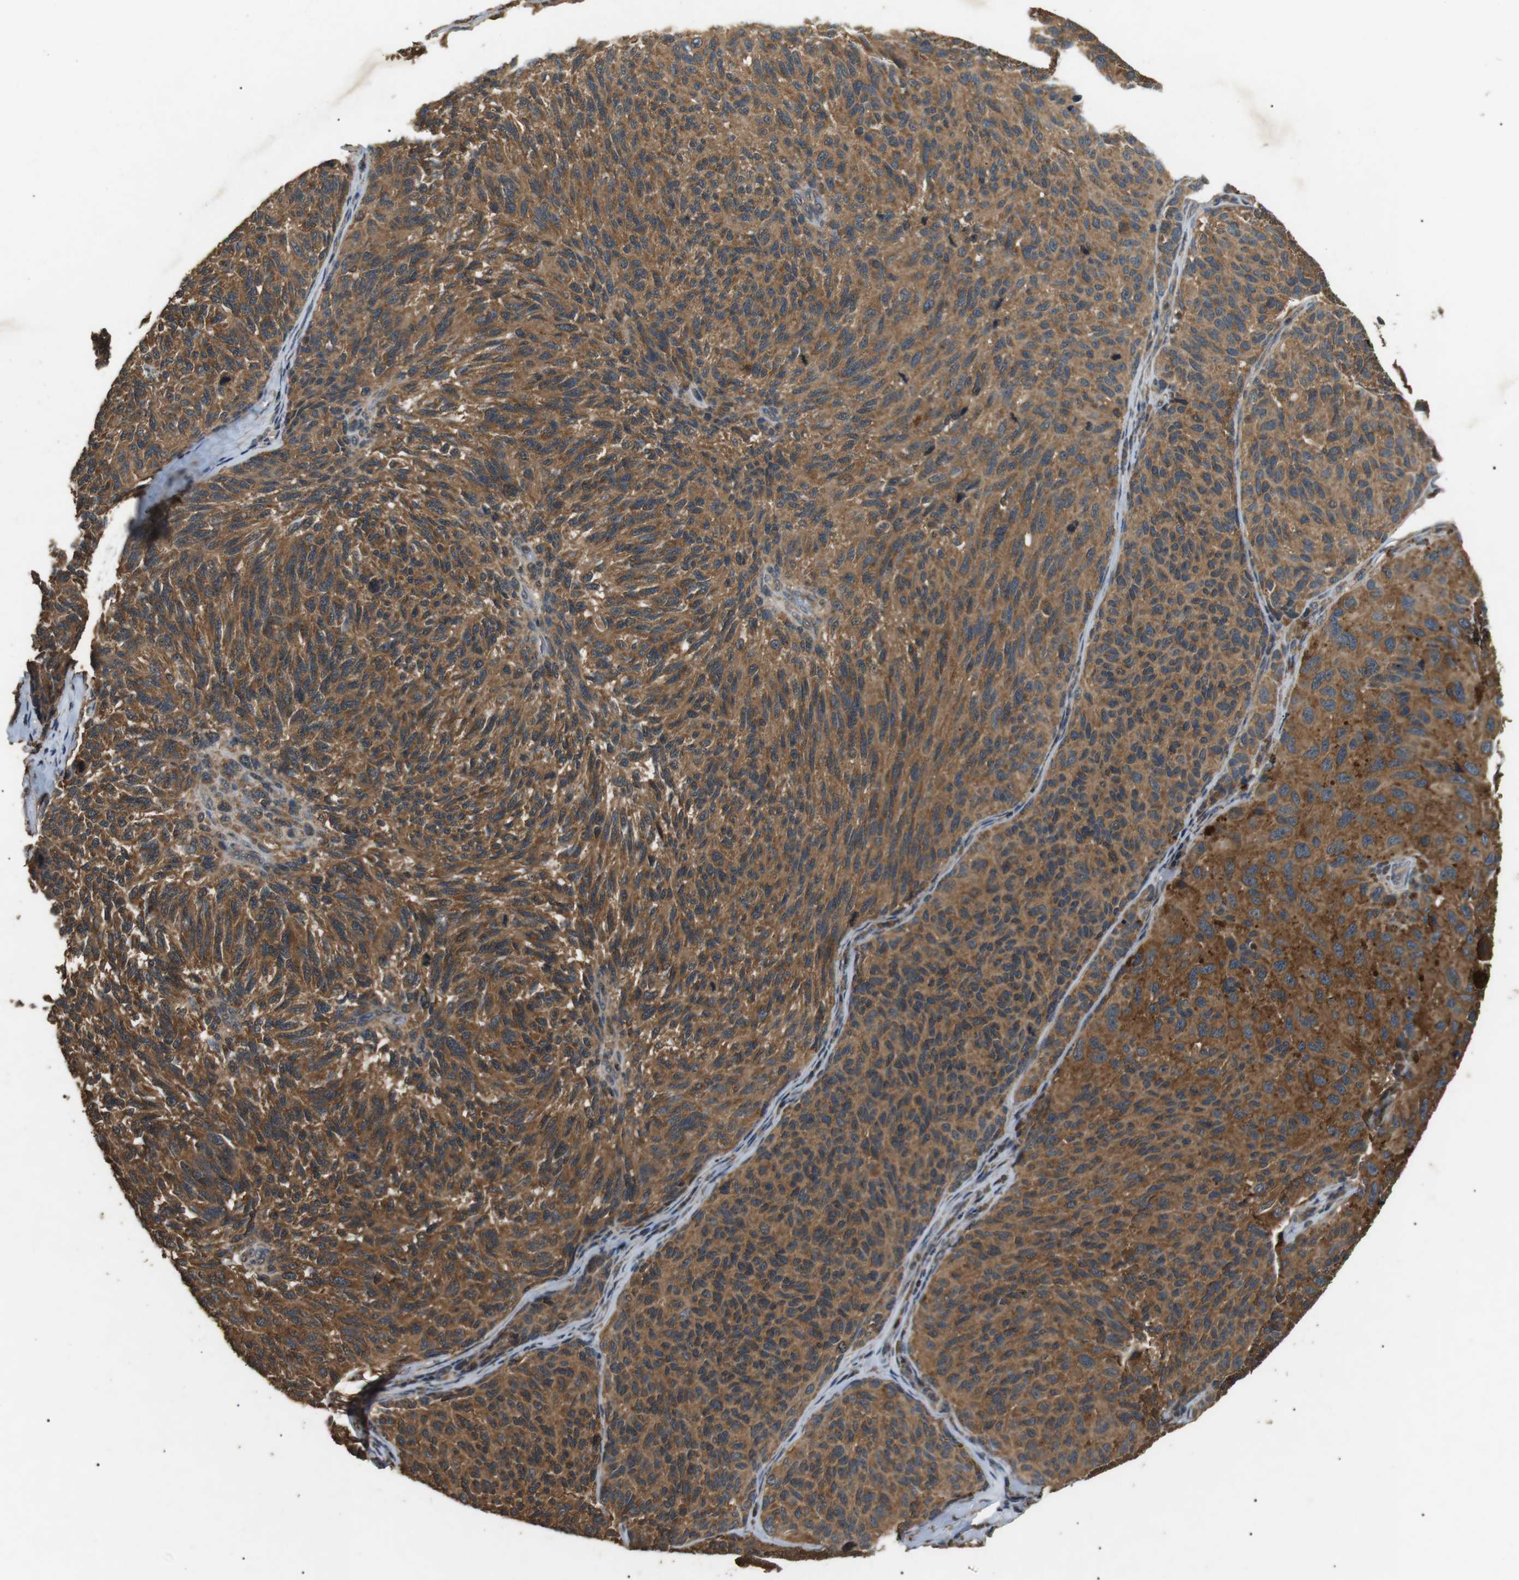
{"staining": {"intensity": "strong", "quantity": ">75%", "location": "cytoplasmic/membranous"}, "tissue": "melanoma", "cell_type": "Tumor cells", "image_type": "cancer", "snomed": [{"axis": "morphology", "description": "Malignant melanoma, NOS"}, {"axis": "topography", "description": "Skin"}], "caption": "Brown immunohistochemical staining in melanoma displays strong cytoplasmic/membranous expression in about >75% of tumor cells.", "gene": "TBC1D15", "patient": {"sex": "female", "age": 73}}